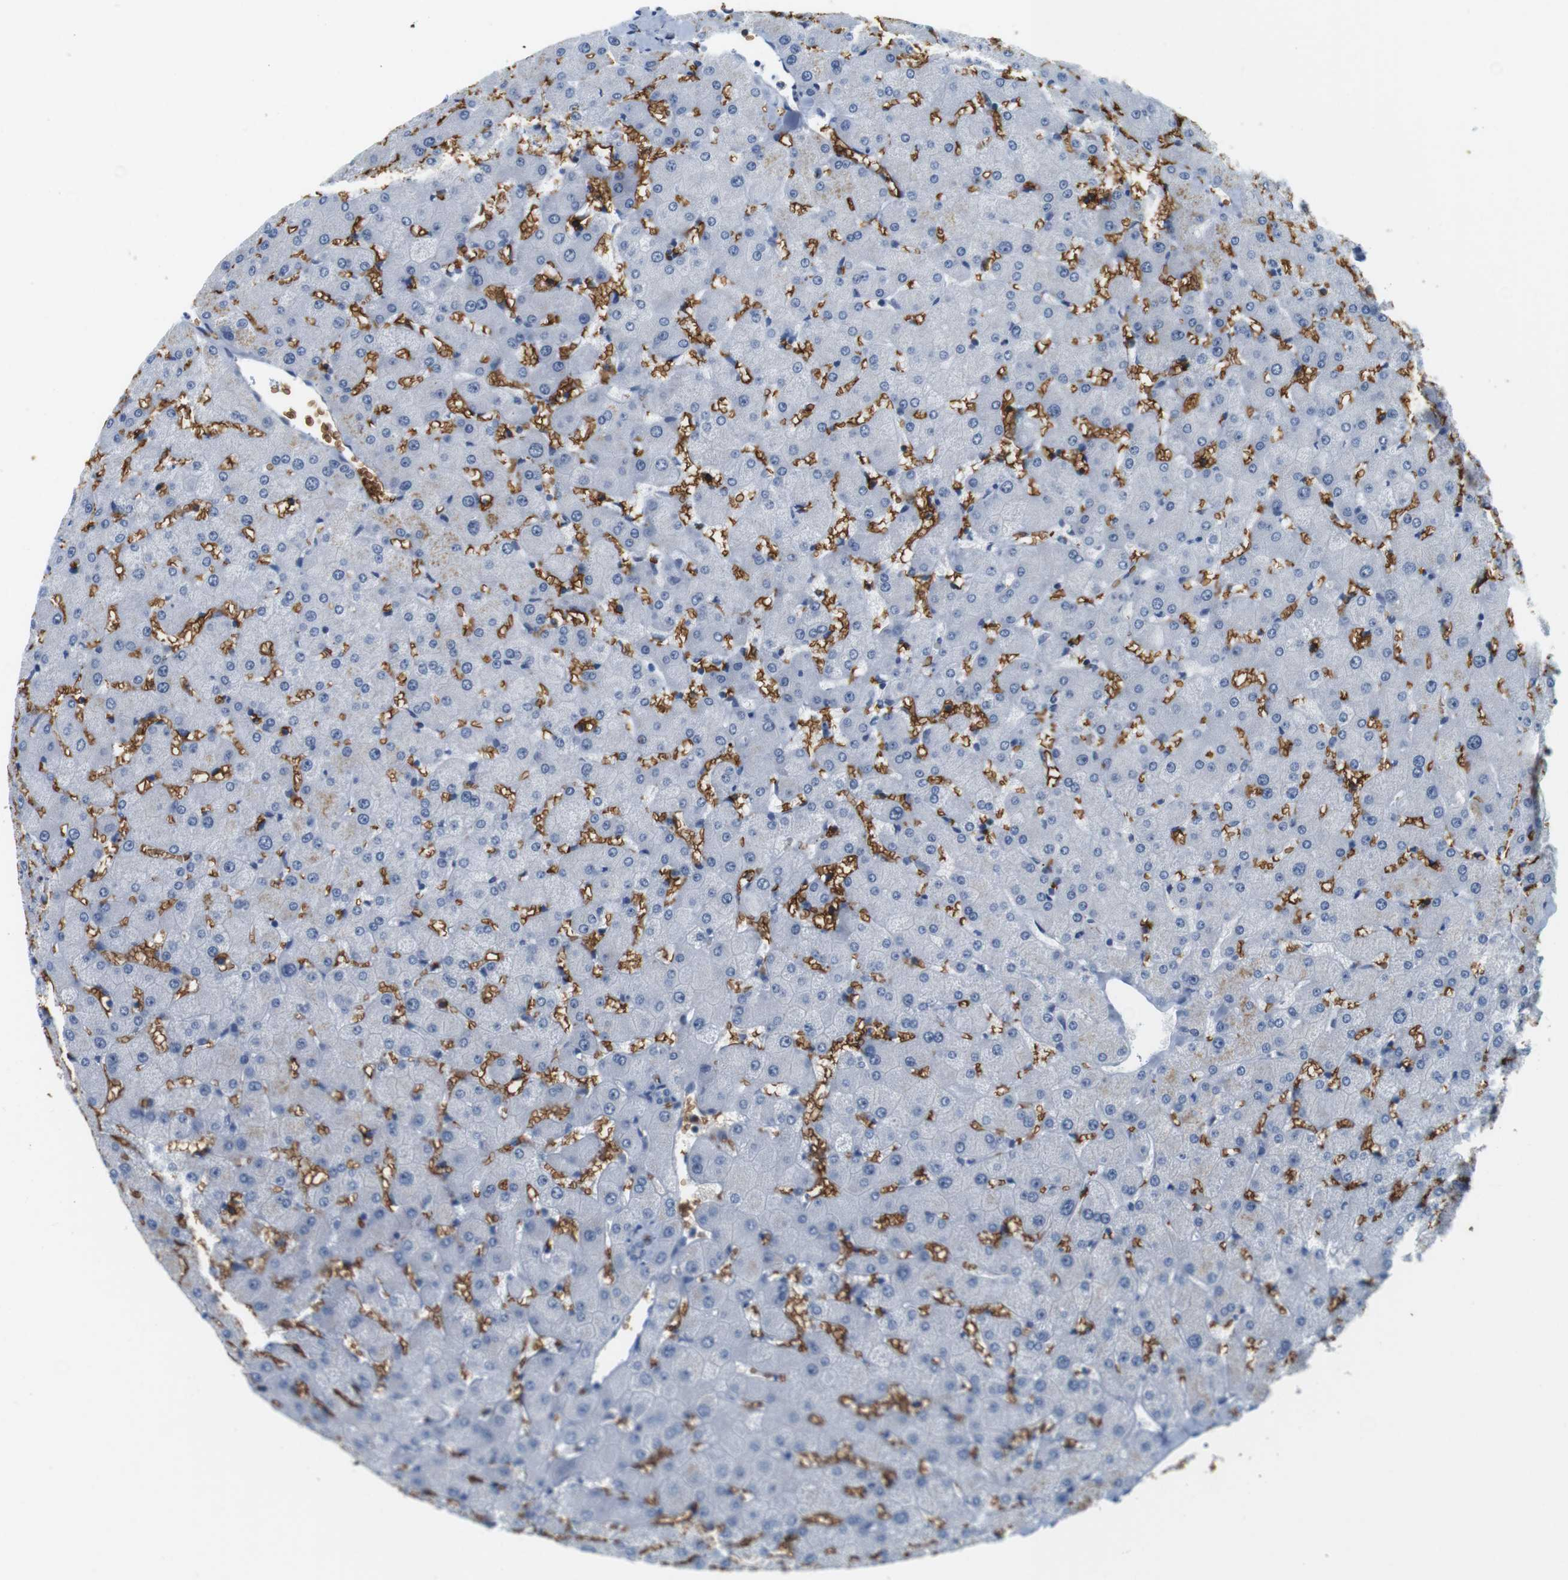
{"staining": {"intensity": "negative", "quantity": "none", "location": "none"}, "tissue": "liver", "cell_type": "Cholangiocytes", "image_type": "normal", "snomed": [{"axis": "morphology", "description": "Normal tissue, NOS"}, {"axis": "topography", "description": "Liver"}], "caption": "Immunohistochemistry micrograph of benign liver: human liver stained with DAB demonstrates no significant protein positivity in cholangiocytes. The staining is performed using DAB (3,3'-diaminobenzidine) brown chromogen with nuclei counter-stained in using hematoxylin.", "gene": "SLC4A1", "patient": {"sex": "female", "age": 63}}